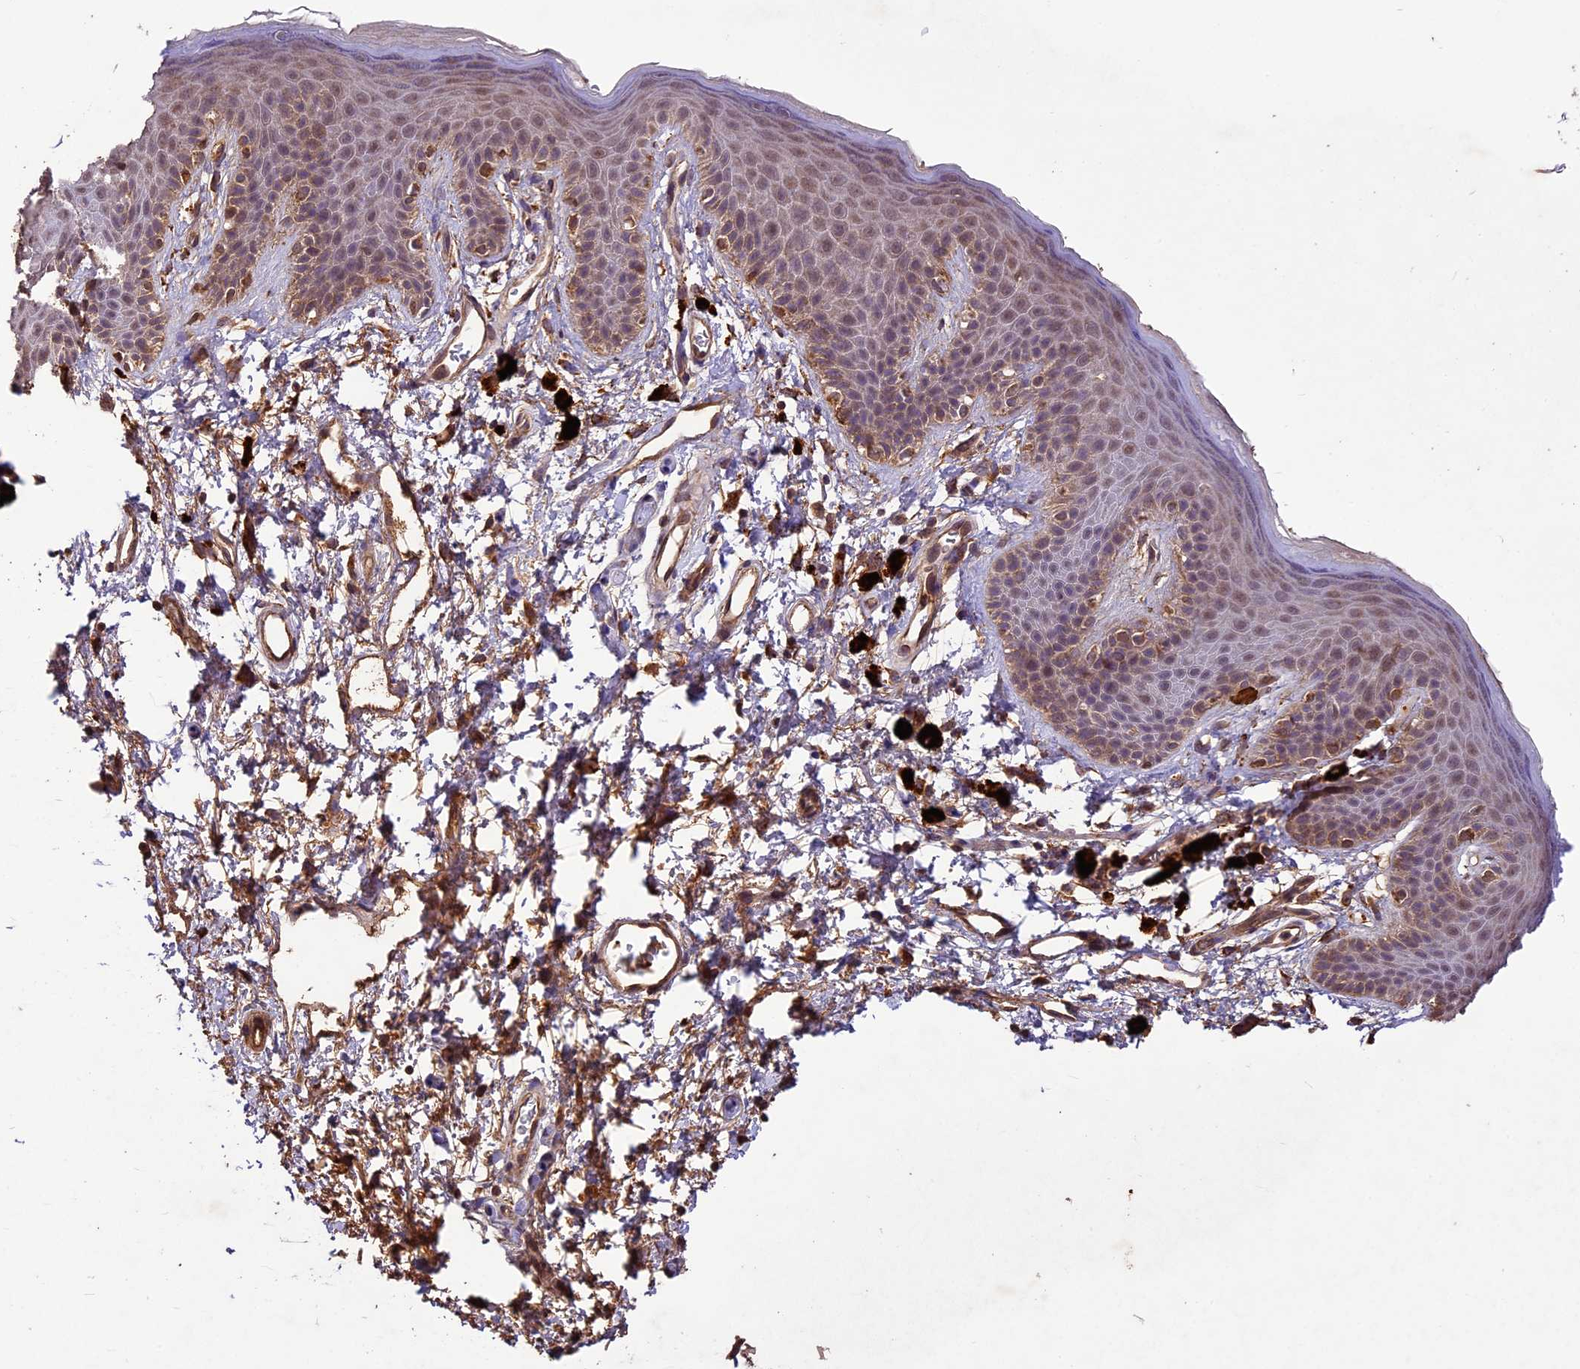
{"staining": {"intensity": "moderate", "quantity": ">75%", "location": "cytoplasmic/membranous,nuclear"}, "tissue": "skin", "cell_type": "Epidermal cells", "image_type": "normal", "snomed": [{"axis": "morphology", "description": "Normal tissue, NOS"}, {"axis": "topography", "description": "Anal"}], "caption": "DAB (3,3'-diaminobenzidine) immunohistochemical staining of unremarkable skin shows moderate cytoplasmic/membranous,nuclear protein staining in about >75% of epidermal cells.", "gene": "CRLF1", "patient": {"sex": "female", "age": 46}}